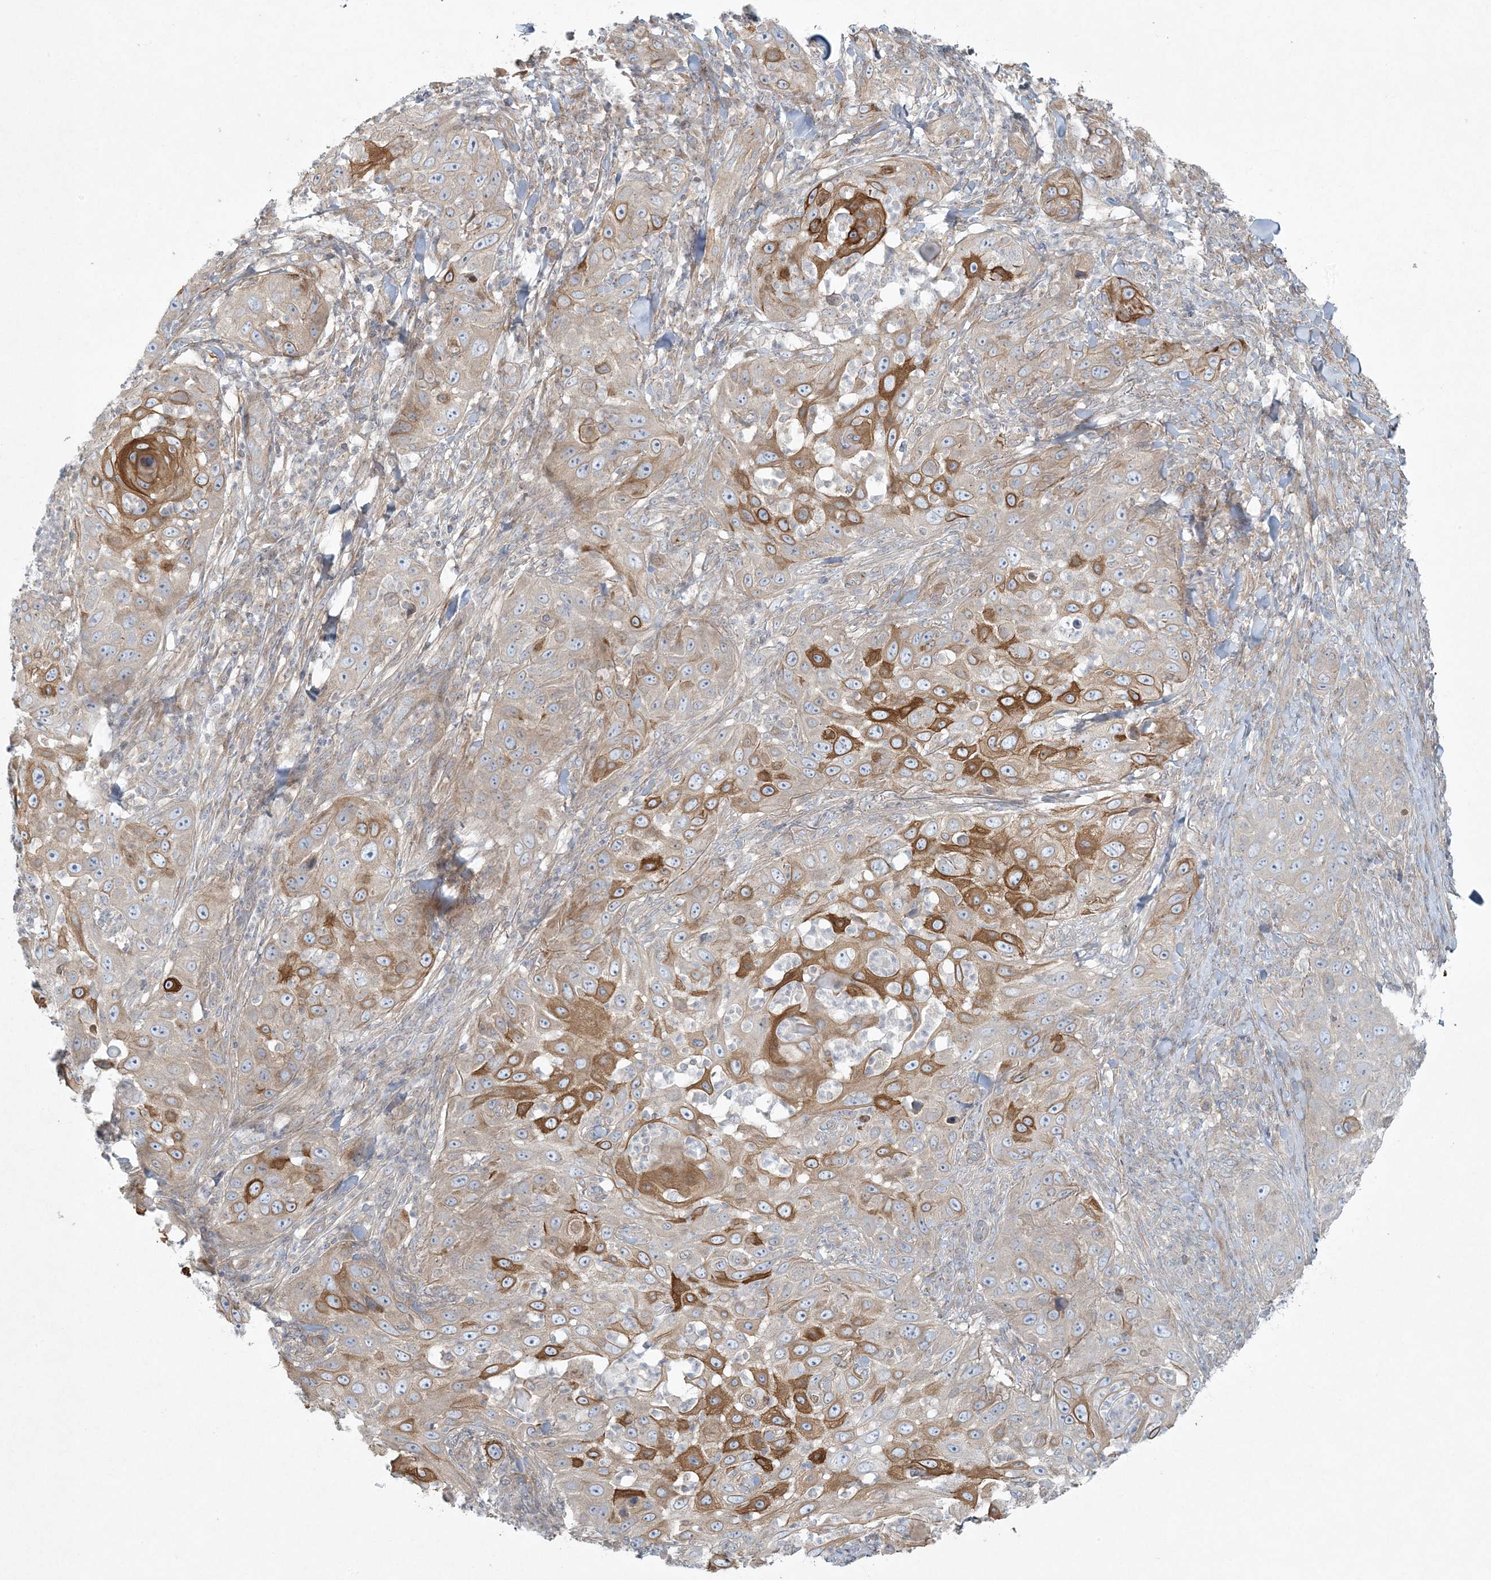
{"staining": {"intensity": "strong", "quantity": "25%-75%", "location": "cytoplasmic/membranous"}, "tissue": "skin cancer", "cell_type": "Tumor cells", "image_type": "cancer", "snomed": [{"axis": "morphology", "description": "Squamous cell carcinoma, NOS"}, {"axis": "topography", "description": "Skin"}], "caption": "Immunohistochemical staining of human skin cancer (squamous cell carcinoma) exhibits strong cytoplasmic/membranous protein expression in about 25%-75% of tumor cells.", "gene": "PIK3R4", "patient": {"sex": "female", "age": 44}}